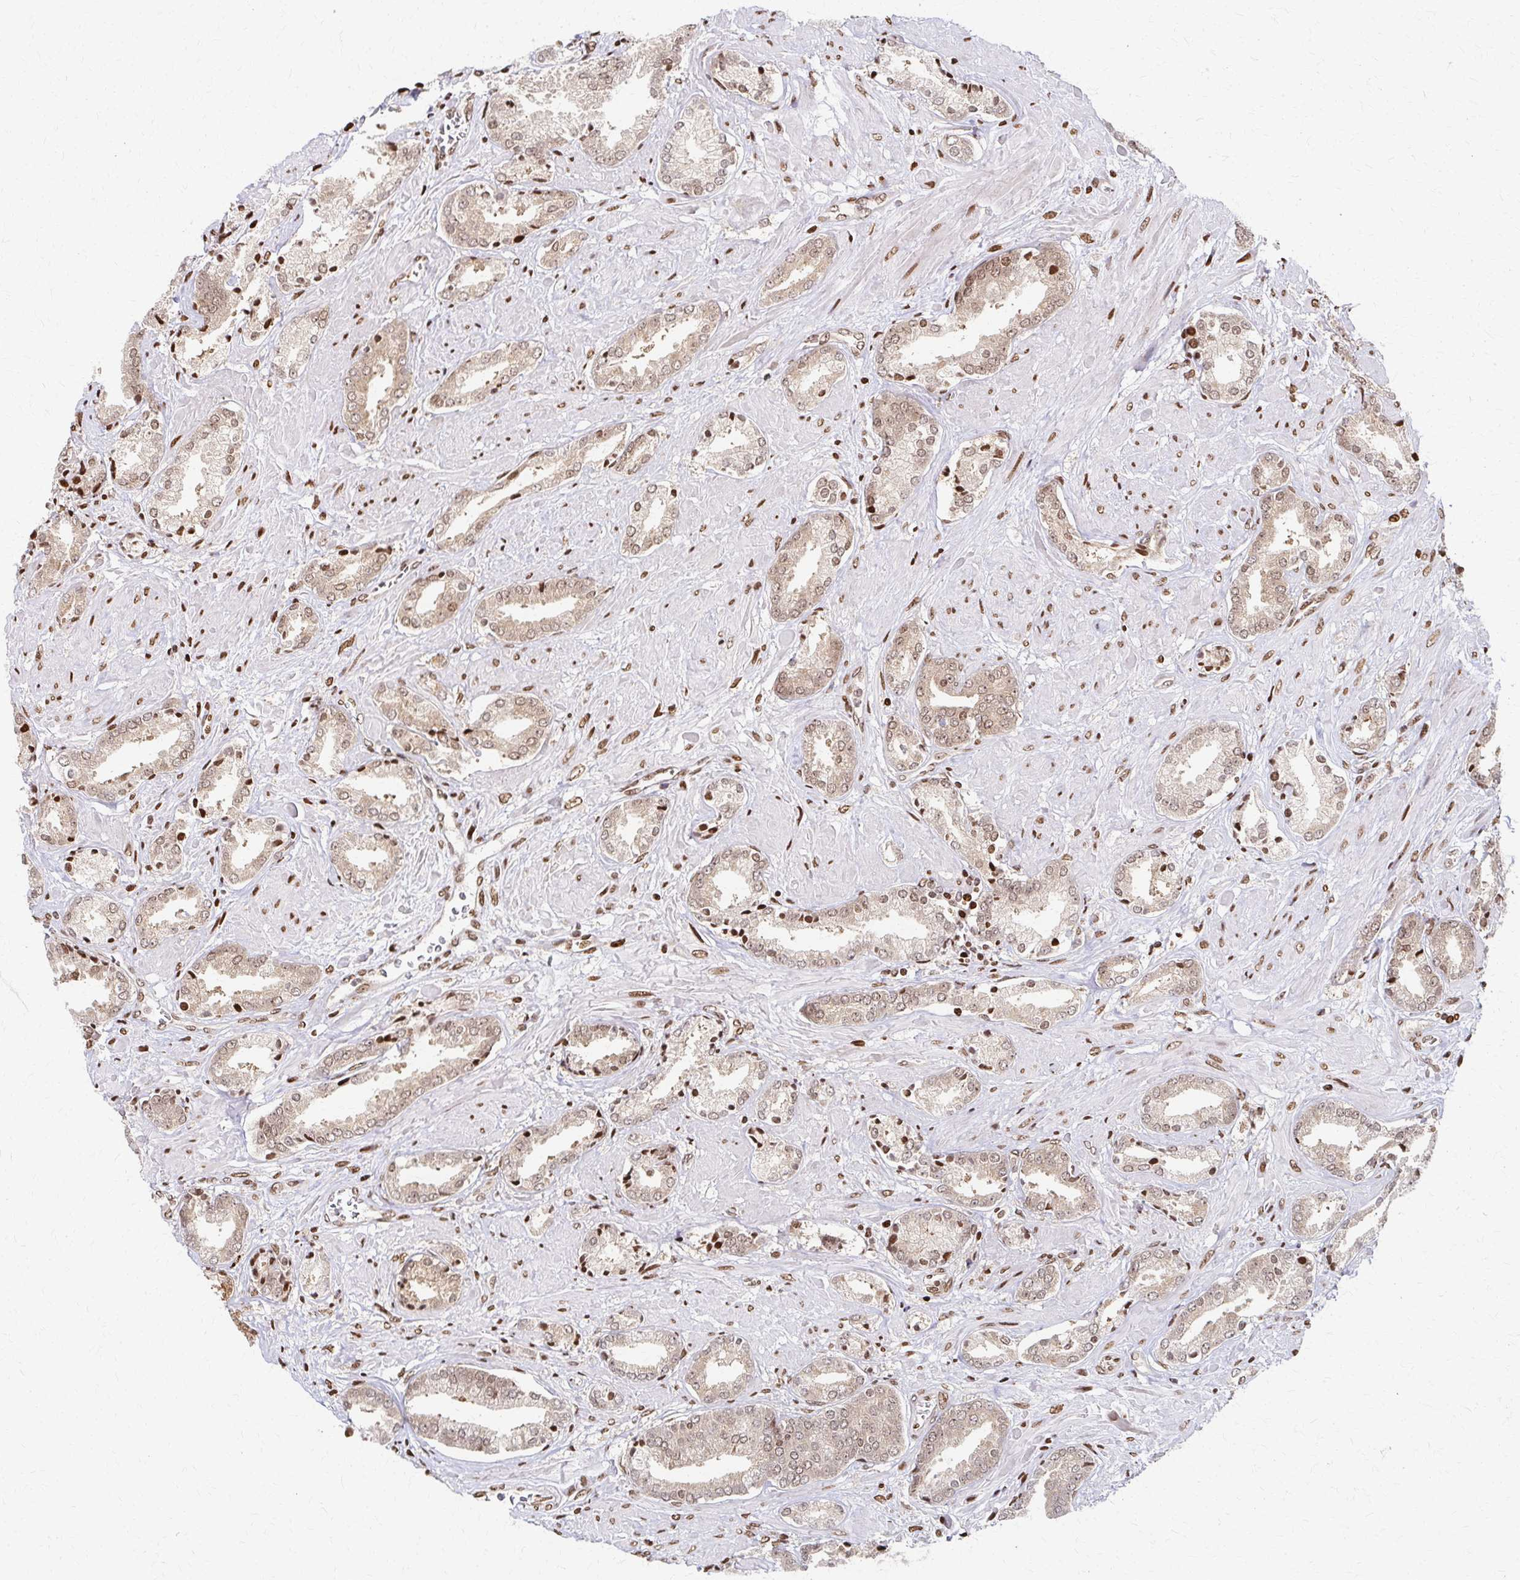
{"staining": {"intensity": "weak", "quantity": "25%-75%", "location": "cytoplasmic/membranous,nuclear"}, "tissue": "prostate cancer", "cell_type": "Tumor cells", "image_type": "cancer", "snomed": [{"axis": "morphology", "description": "Adenocarcinoma, High grade"}, {"axis": "topography", "description": "Prostate"}], "caption": "The photomicrograph shows staining of prostate adenocarcinoma (high-grade), revealing weak cytoplasmic/membranous and nuclear protein expression (brown color) within tumor cells. (DAB IHC with brightfield microscopy, high magnification).", "gene": "PSMD7", "patient": {"sex": "male", "age": 56}}